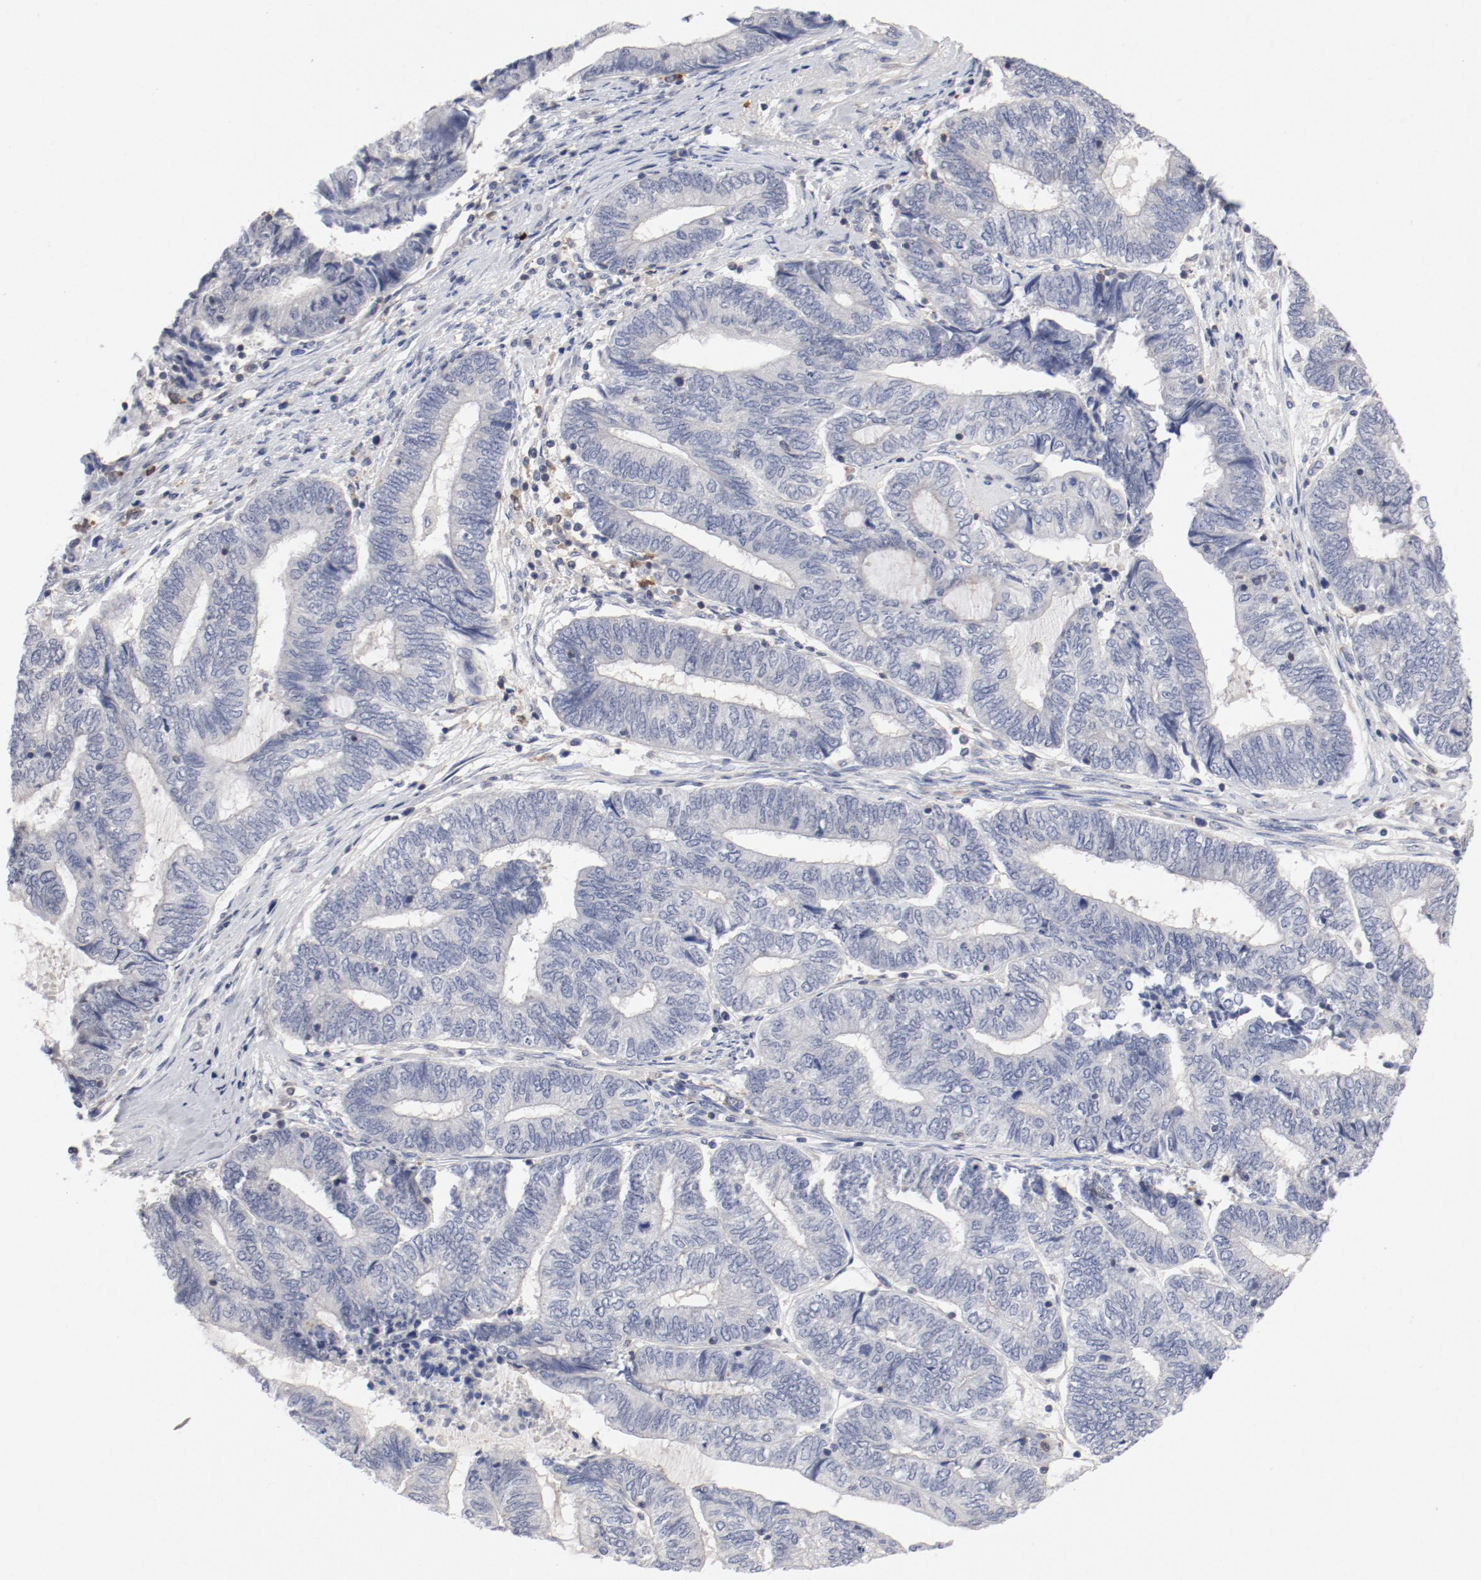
{"staining": {"intensity": "negative", "quantity": "none", "location": "none"}, "tissue": "endometrial cancer", "cell_type": "Tumor cells", "image_type": "cancer", "snomed": [{"axis": "morphology", "description": "Adenocarcinoma, NOS"}, {"axis": "topography", "description": "Uterus"}, {"axis": "topography", "description": "Endometrium"}], "caption": "Histopathology image shows no protein positivity in tumor cells of adenocarcinoma (endometrial) tissue. (DAB (3,3'-diaminobenzidine) IHC visualized using brightfield microscopy, high magnification).", "gene": "CBL", "patient": {"sex": "female", "age": 70}}